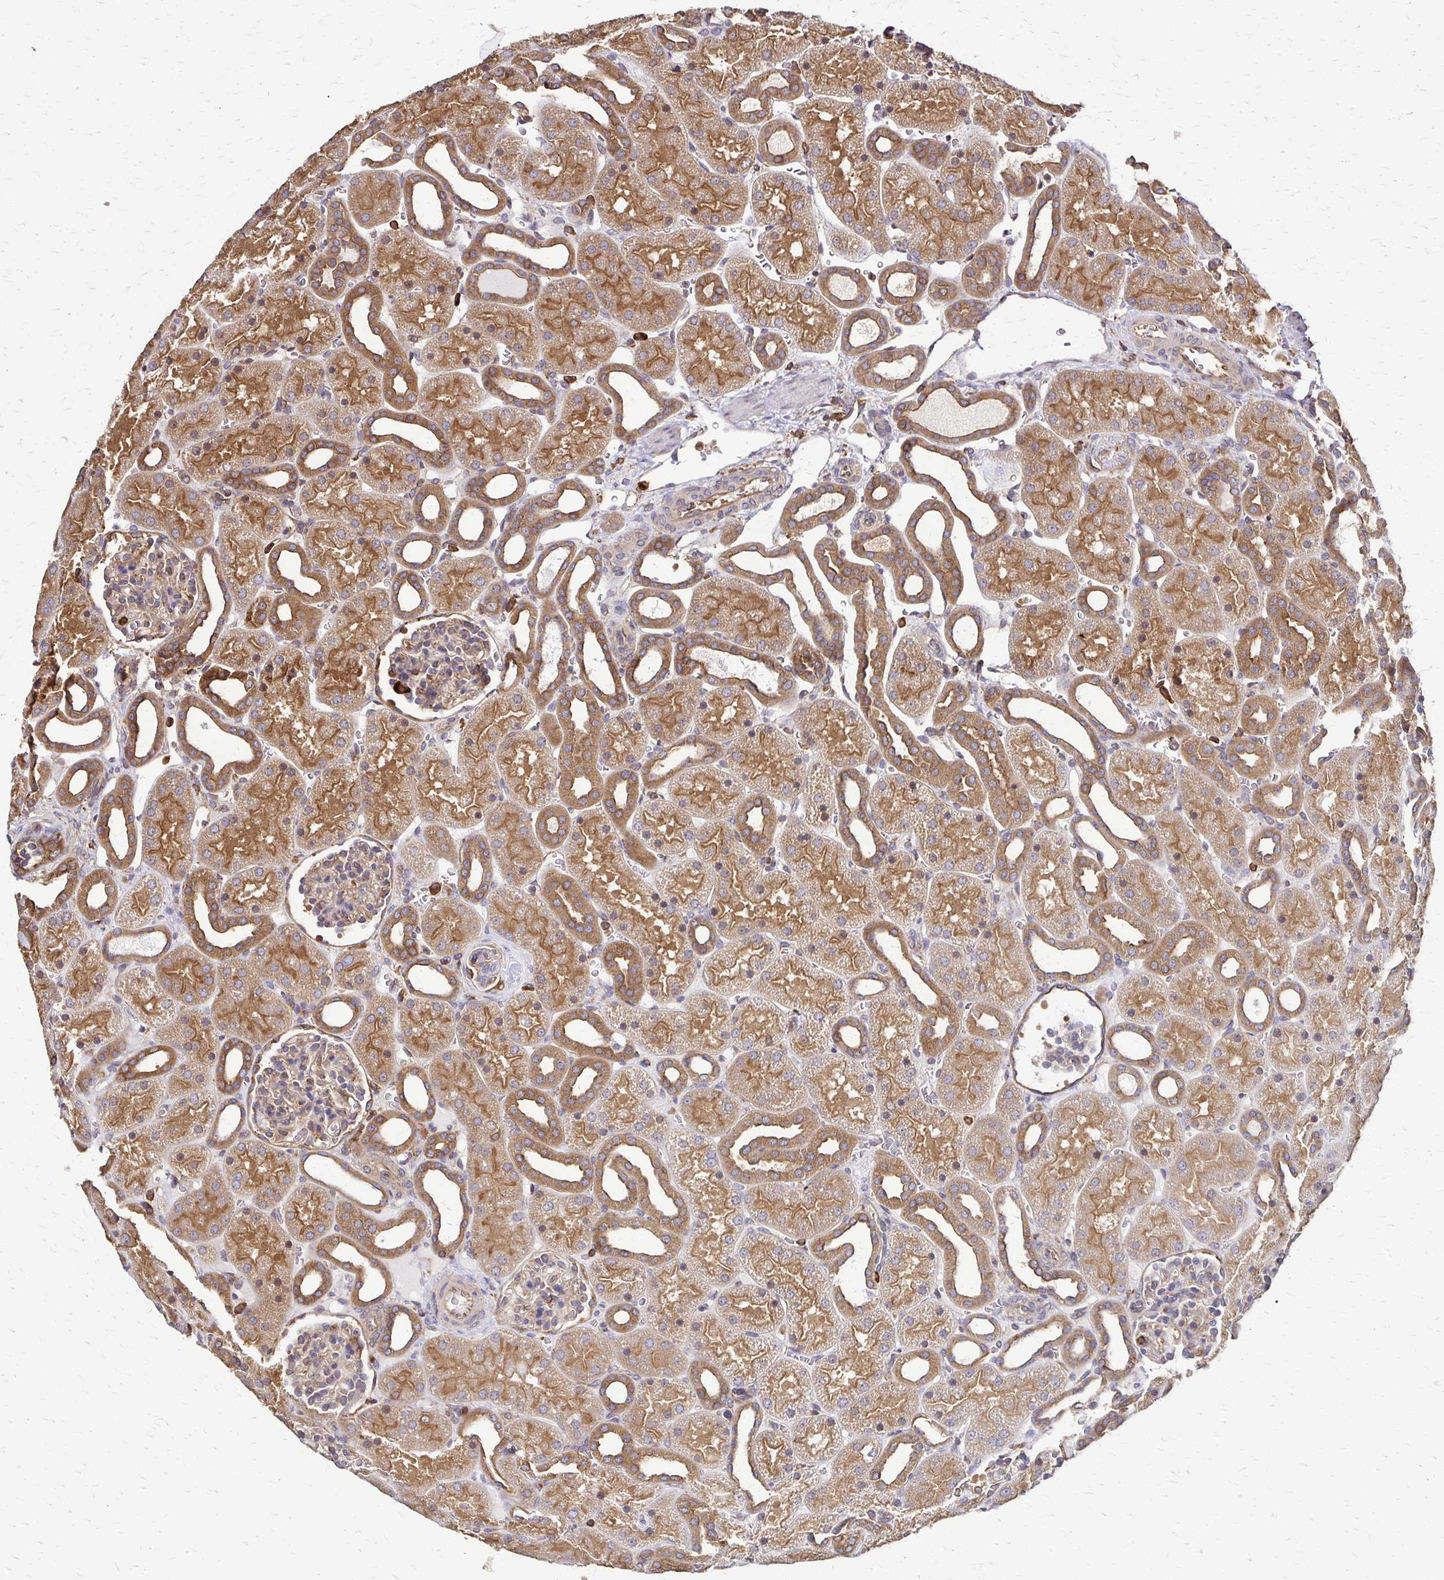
{"staining": {"intensity": "weak", "quantity": ">75%", "location": "cytoplasmic/membranous"}, "tissue": "kidney", "cell_type": "Cells in glomeruli", "image_type": "normal", "snomed": [{"axis": "morphology", "description": "Normal tissue, NOS"}, {"axis": "topography", "description": "Kidney"}], "caption": "Approximately >75% of cells in glomeruli in unremarkable human kidney display weak cytoplasmic/membranous protein expression as visualized by brown immunohistochemical staining.", "gene": "EEF2", "patient": {"sex": "male", "age": 2}}